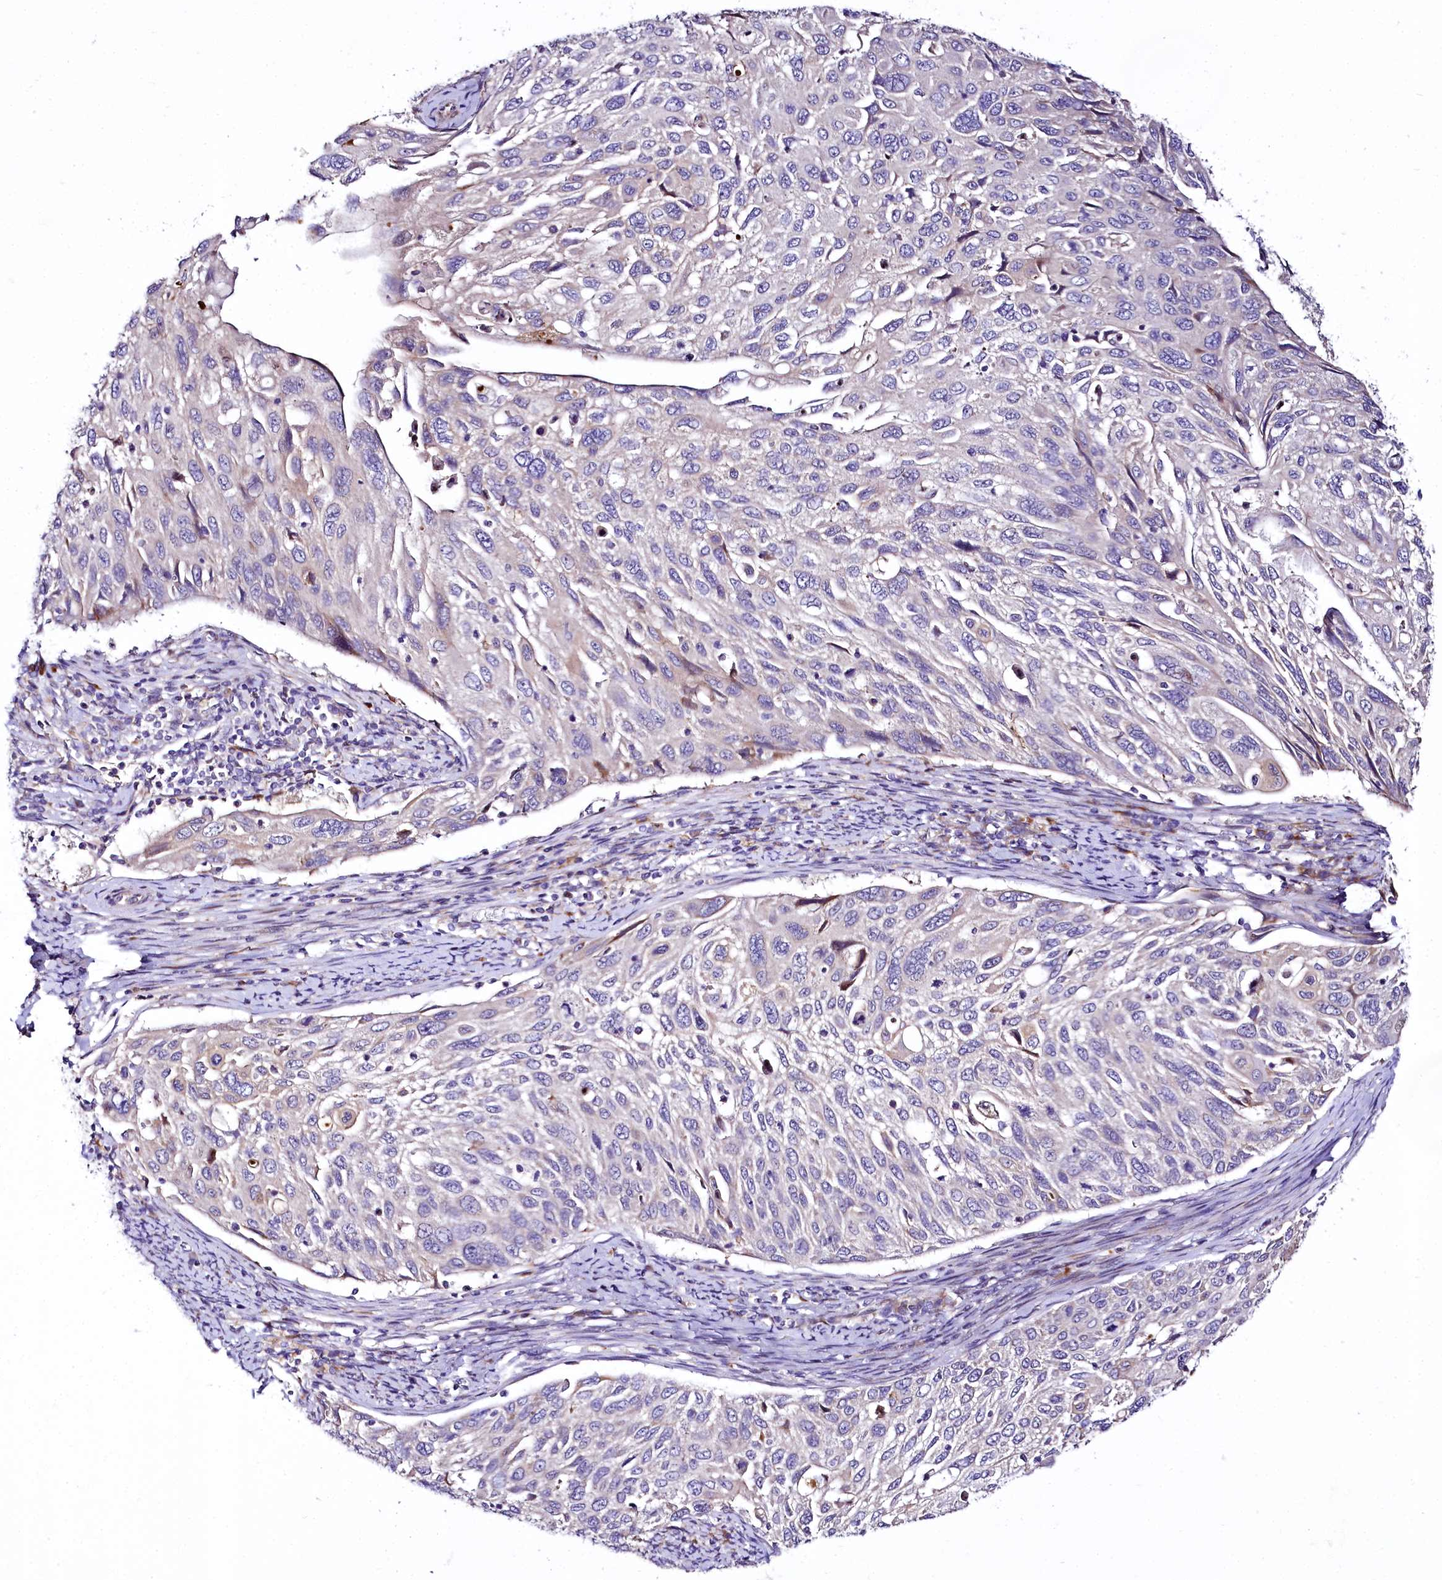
{"staining": {"intensity": "negative", "quantity": "none", "location": "none"}, "tissue": "cervical cancer", "cell_type": "Tumor cells", "image_type": "cancer", "snomed": [{"axis": "morphology", "description": "Squamous cell carcinoma, NOS"}, {"axis": "topography", "description": "Cervix"}], "caption": "Immunohistochemical staining of human cervical cancer (squamous cell carcinoma) shows no significant positivity in tumor cells.", "gene": "ZC3H12C", "patient": {"sex": "female", "age": 70}}